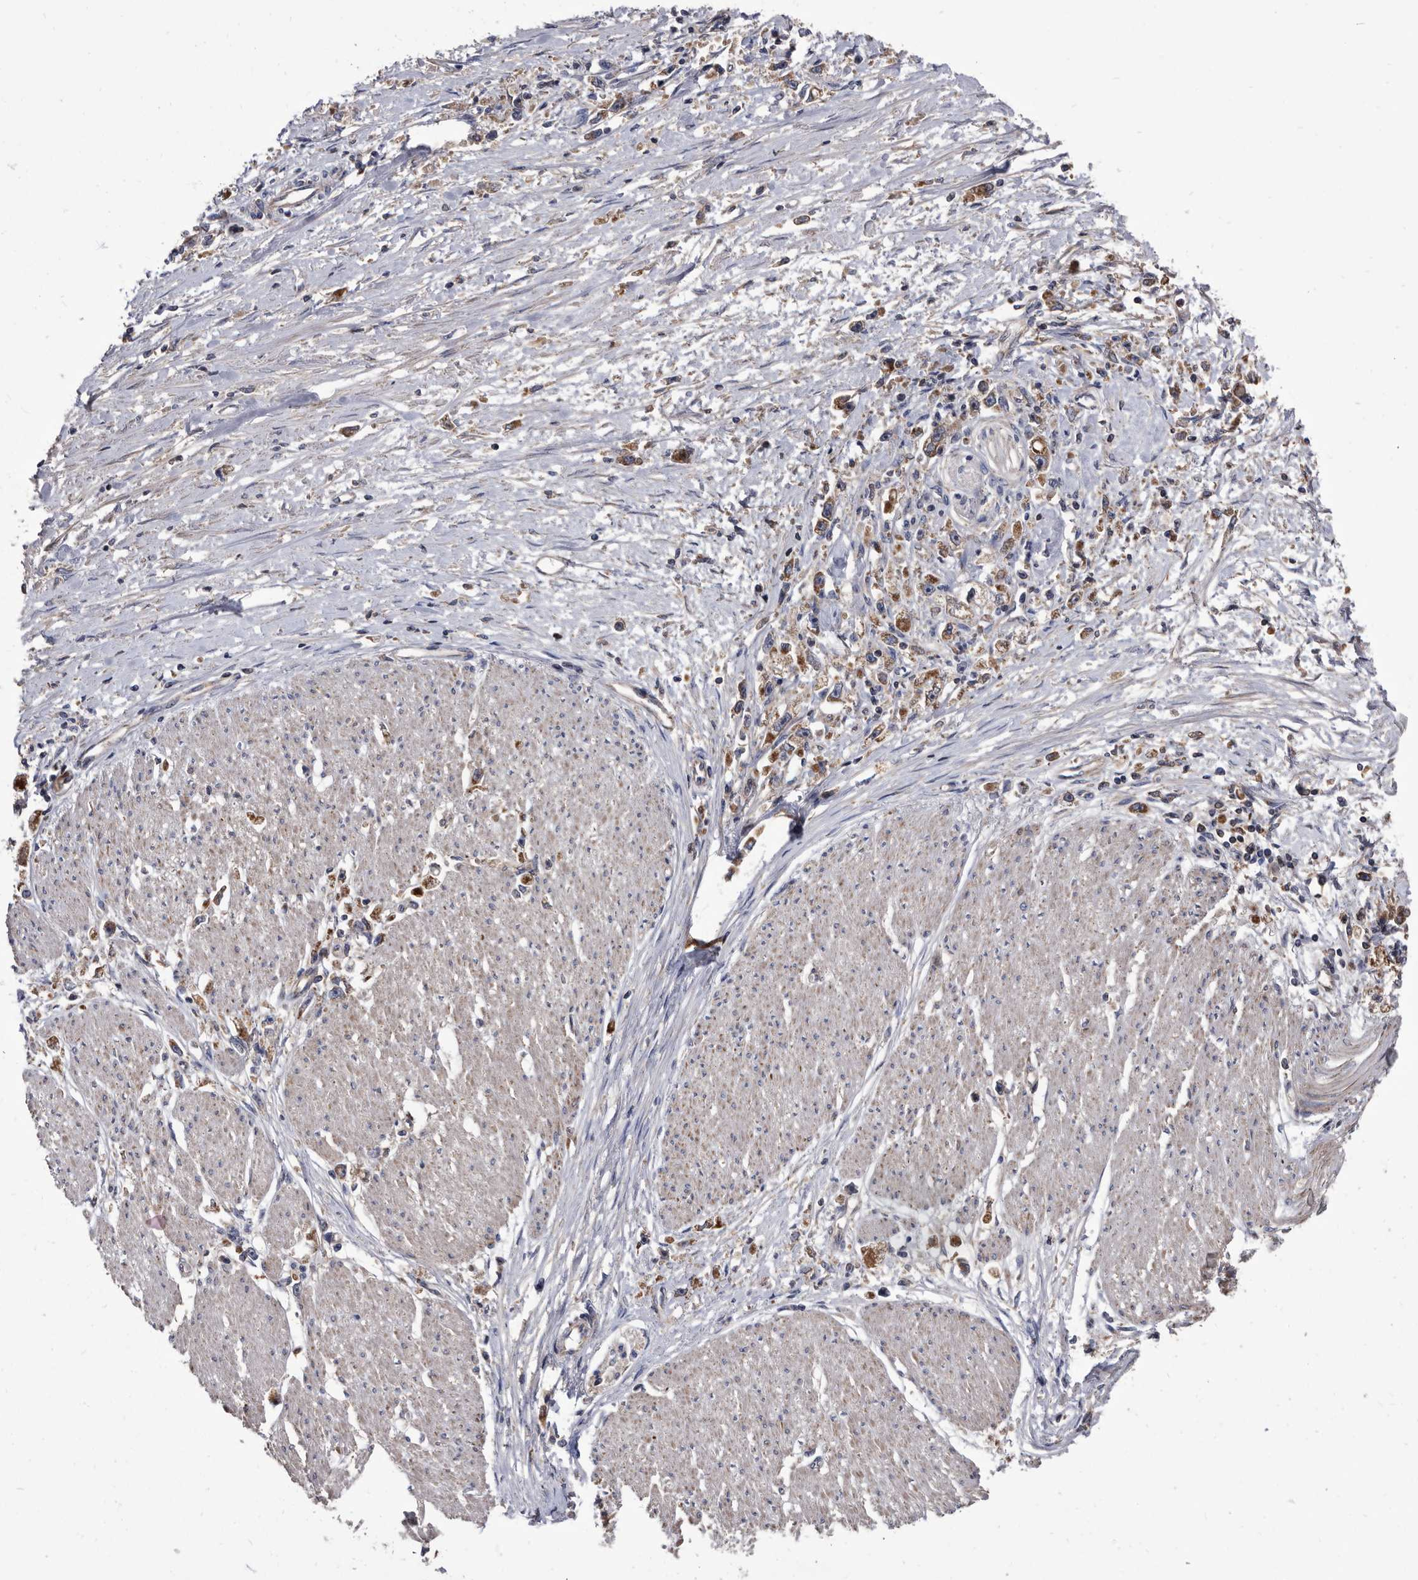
{"staining": {"intensity": "moderate", "quantity": ">75%", "location": "cytoplasmic/membranous"}, "tissue": "stomach cancer", "cell_type": "Tumor cells", "image_type": "cancer", "snomed": [{"axis": "morphology", "description": "Adenocarcinoma, NOS"}, {"axis": "topography", "description": "Stomach"}], "caption": "Human stomach adenocarcinoma stained with a brown dye shows moderate cytoplasmic/membranous positive staining in about >75% of tumor cells.", "gene": "DTNBP1", "patient": {"sex": "female", "age": 59}}